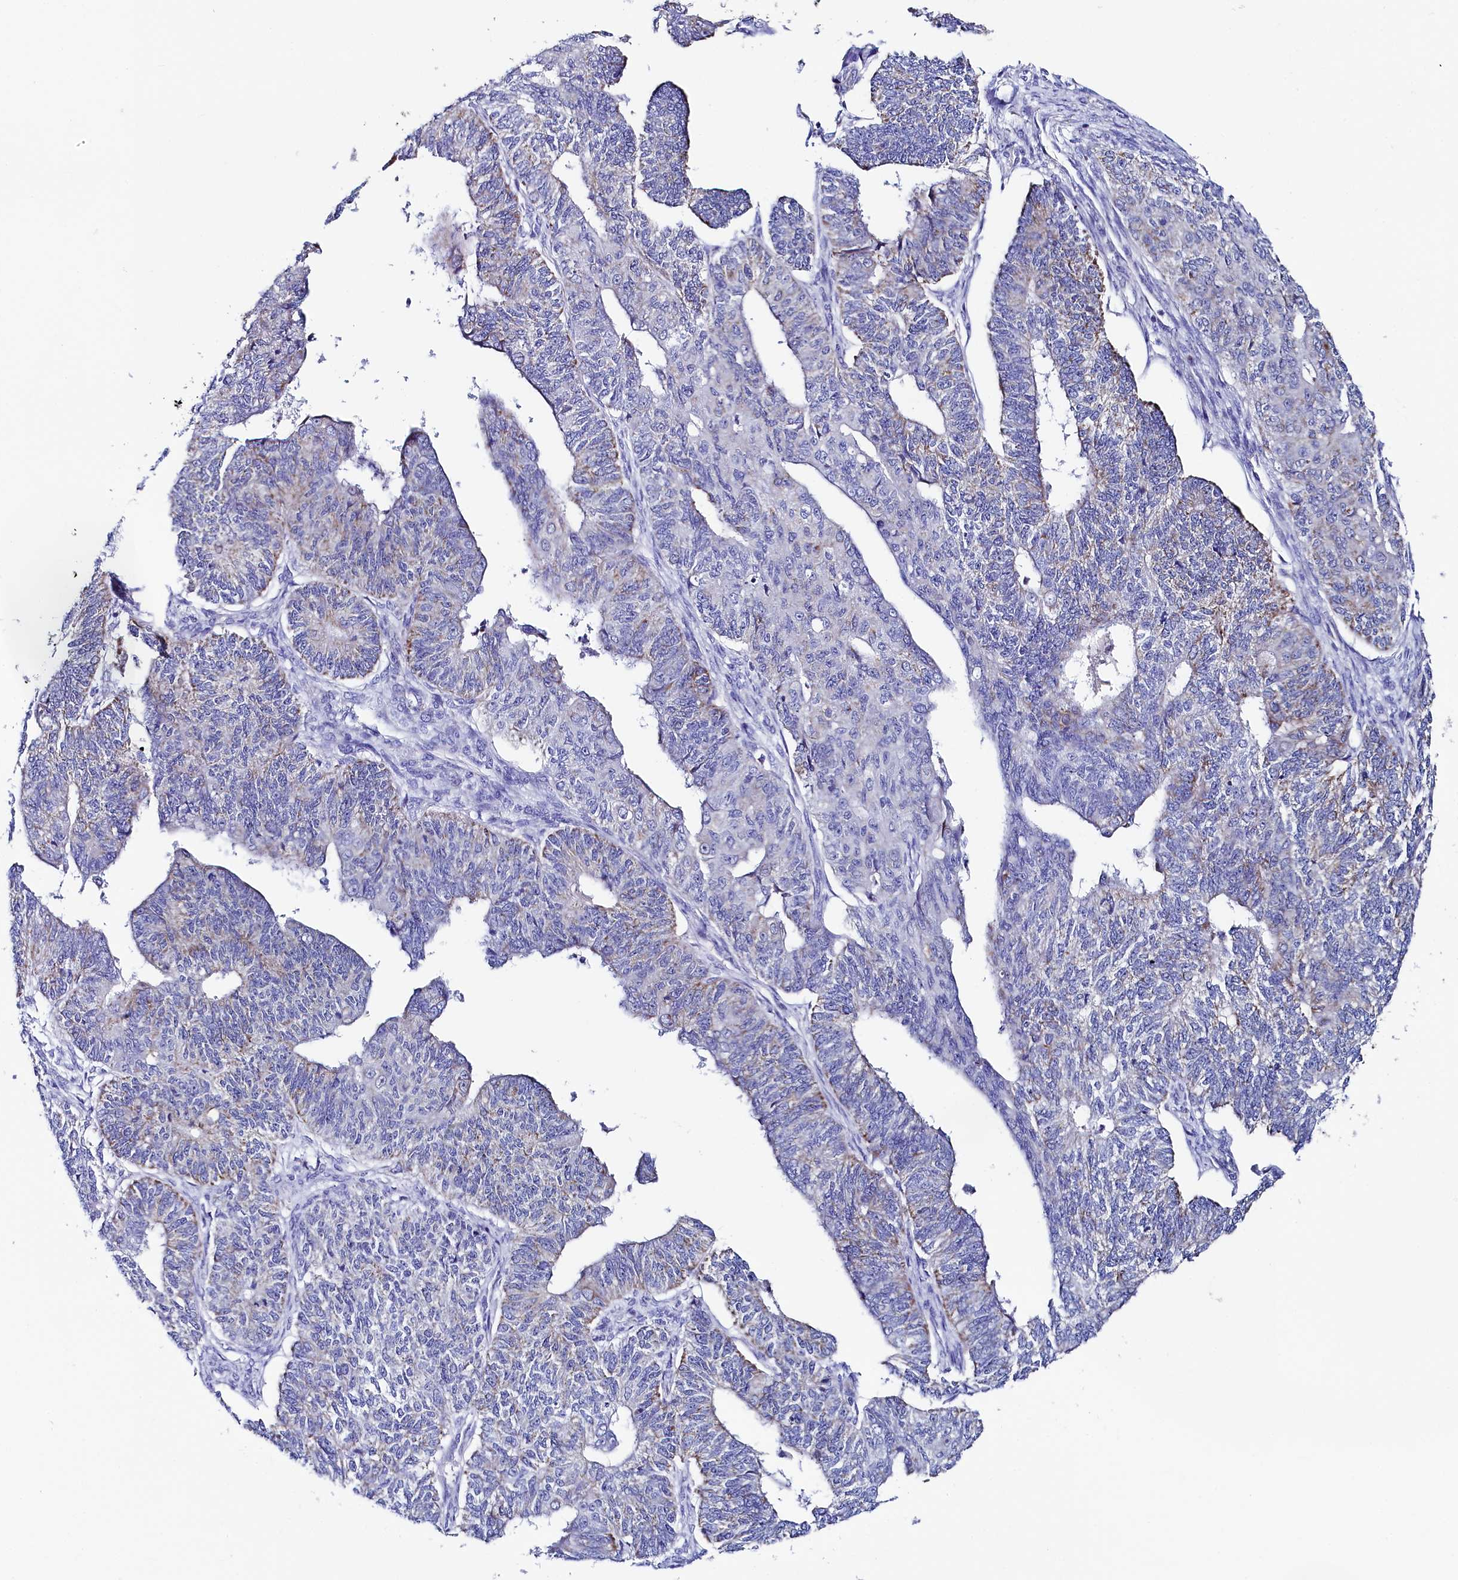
{"staining": {"intensity": "weak", "quantity": "<25%", "location": "cytoplasmic/membranous"}, "tissue": "endometrial cancer", "cell_type": "Tumor cells", "image_type": "cancer", "snomed": [{"axis": "morphology", "description": "Adenocarcinoma, NOS"}, {"axis": "topography", "description": "Endometrium"}], "caption": "Endometrial cancer stained for a protein using IHC exhibits no positivity tumor cells.", "gene": "MMAB", "patient": {"sex": "female", "age": 32}}